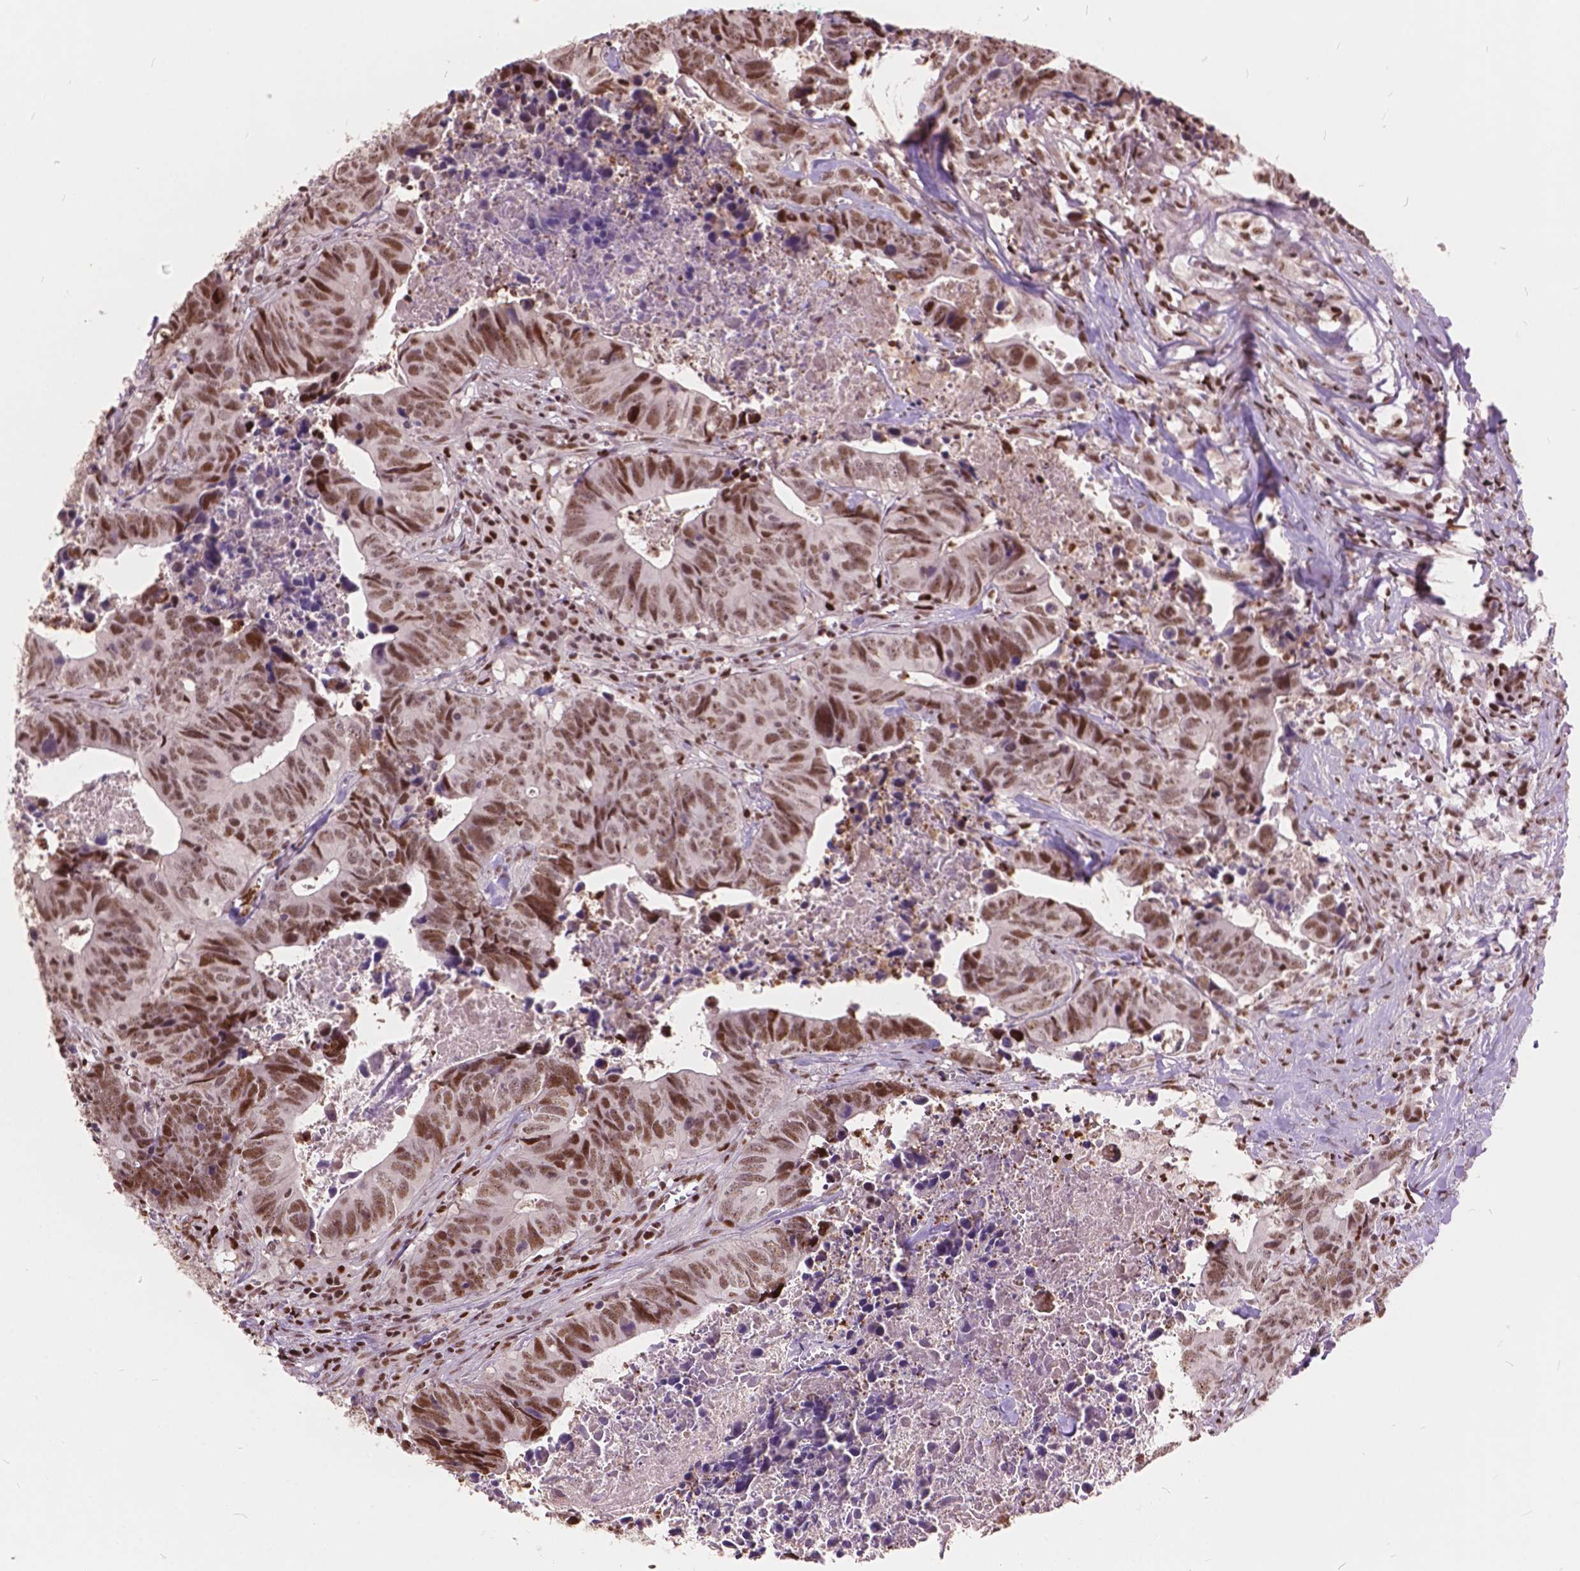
{"staining": {"intensity": "moderate", "quantity": ">75%", "location": "nuclear"}, "tissue": "colorectal cancer", "cell_type": "Tumor cells", "image_type": "cancer", "snomed": [{"axis": "morphology", "description": "Adenocarcinoma, NOS"}, {"axis": "topography", "description": "Colon"}], "caption": "Moderate nuclear expression is present in about >75% of tumor cells in adenocarcinoma (colorectal).", "gene": "ANP32B", "patient": {"sex": "female", "age": 82}}